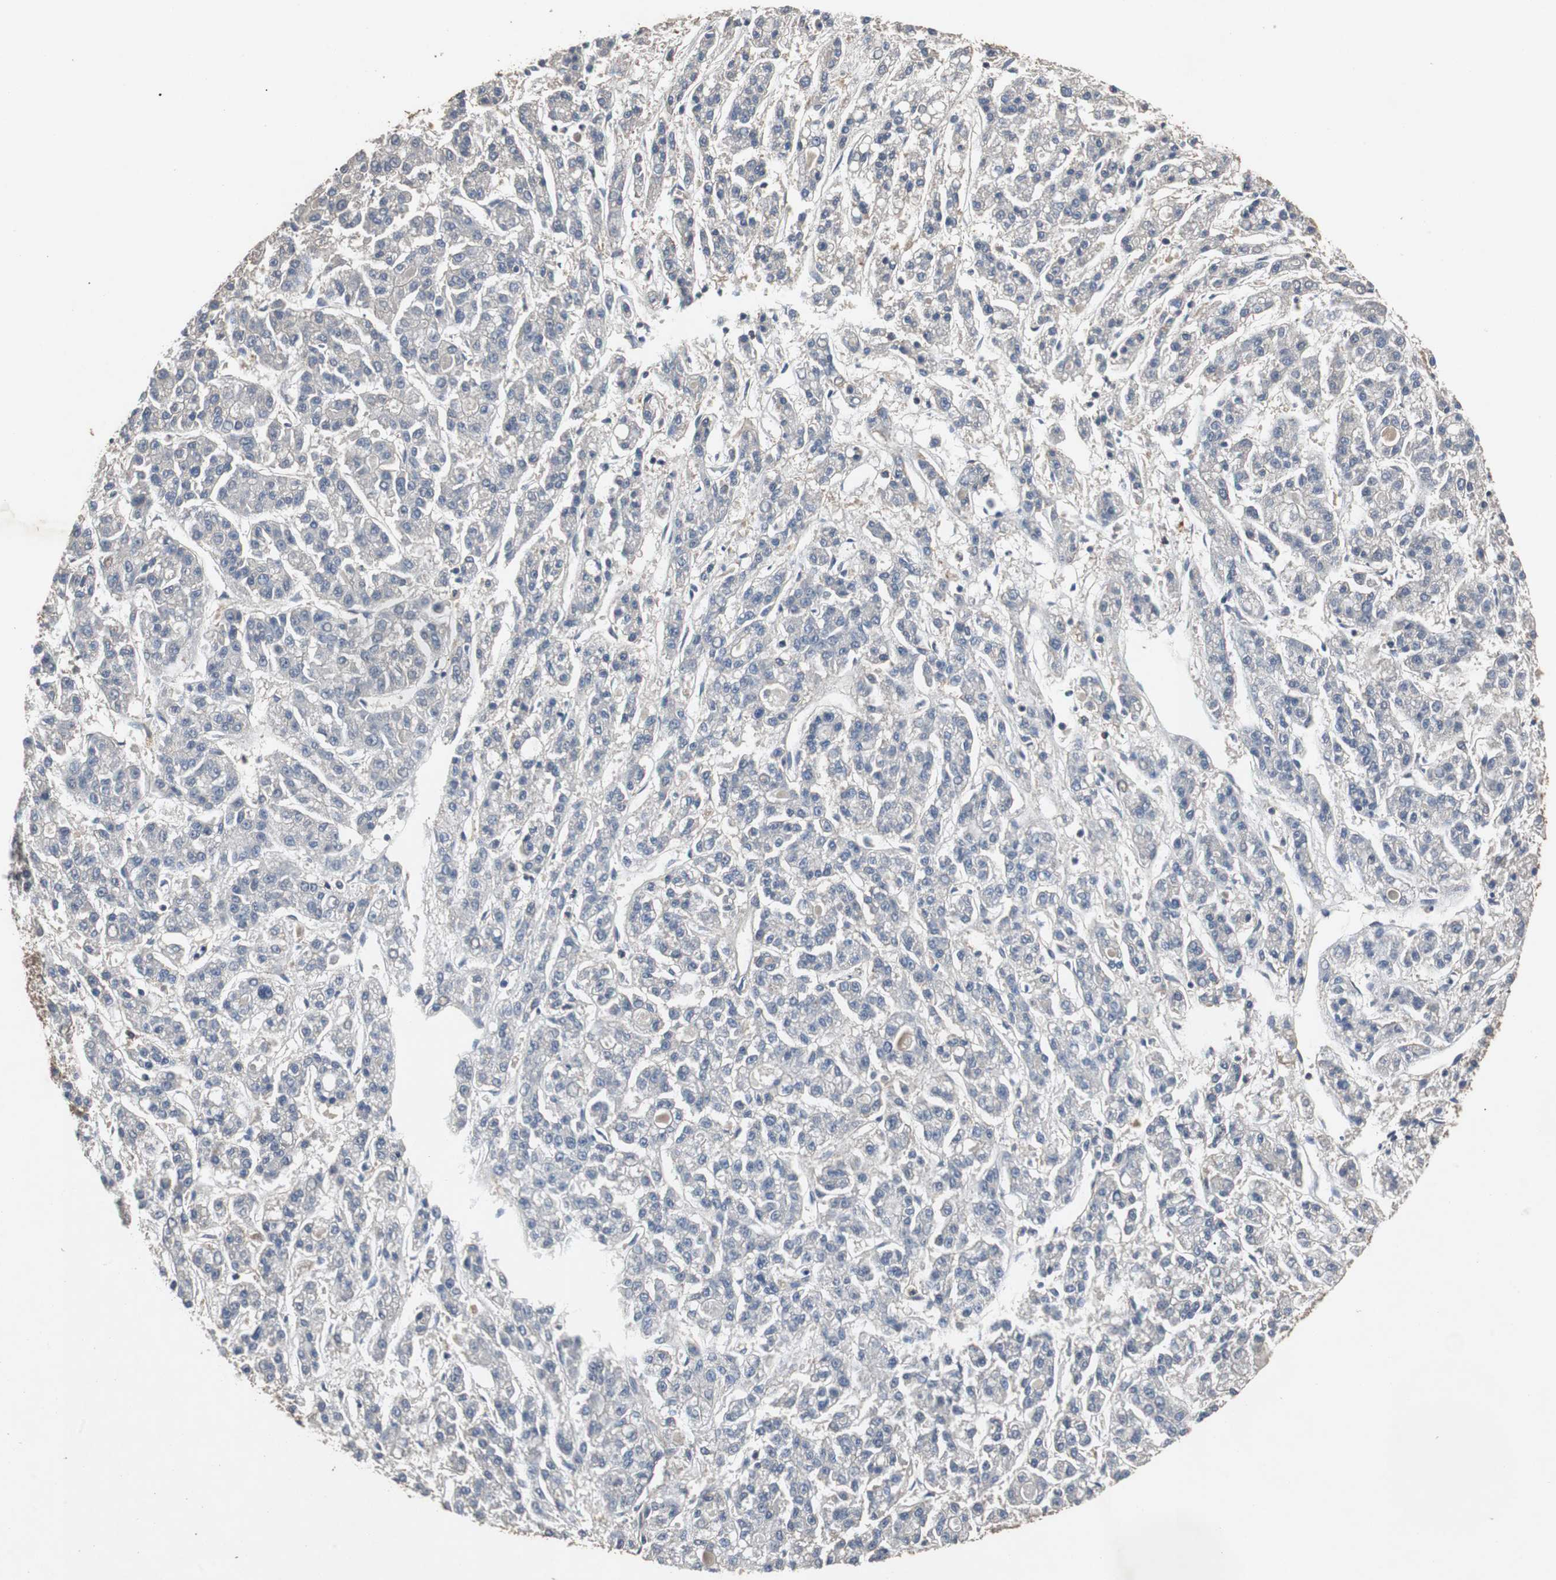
{"staining": {"intensity": "negative", "quantity": "none", "location": "none"}, "tissue": "liver cancer", "cell_type": "Tumor cells", "image_type": "cancer", "snomed": [{"axis": "morphology", "description": "Carcinoma, Hepatocellular, NOS"}, {"axis": "topography", "description": "Liver"}], "caption": "Tumor cells show no significant expression in liver cancer.", "gene": "TNFRSF14", "patient": {"sex": "male", "age": 70}}